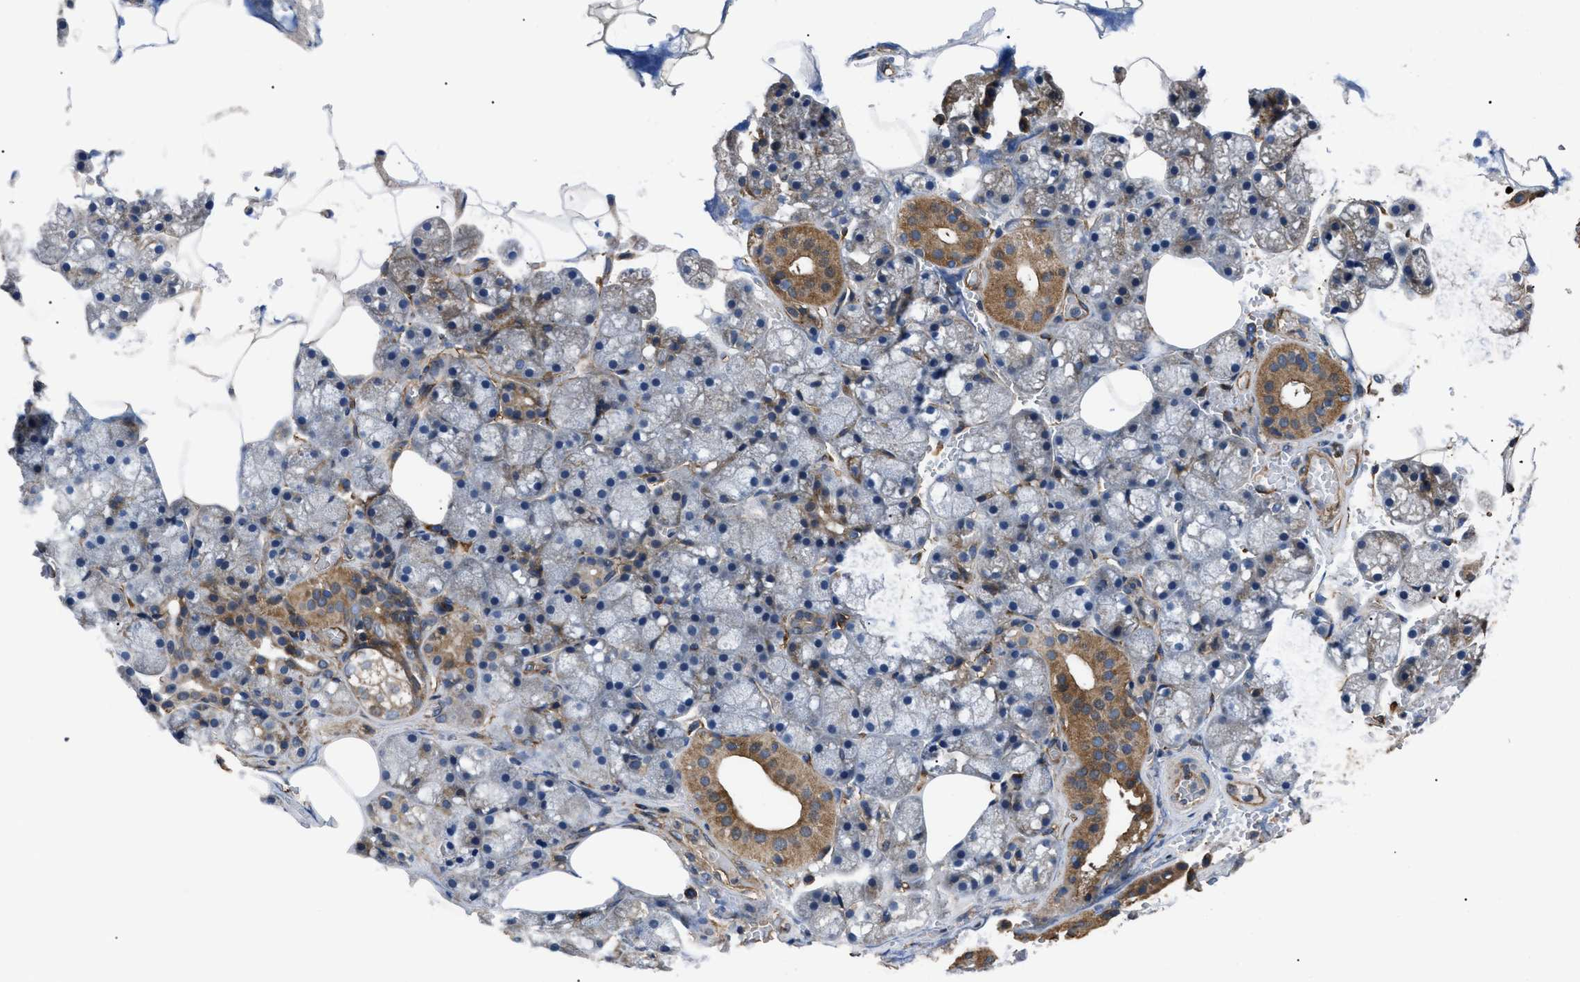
{"staining": {"intensity": "moderate", "quantity": "25%-75%", "location": "cytoplasmic/membranous"}, "tissue": "salivary gland", "cell_type": "Glandular cells", "image_type": "normal", "snomed": [{"axis": "morphology", "description": "Normal tissue, NOS"}, {"axis": "topography", "description": "Salivary gland"}], "caption": "Salivary gland stained with DAB (3,3'-diaminobenzidine) immunohistochemistry demonstrates medium levels of moderate cytoplasmic/membranous expression in about 25%-75% of glandular cells. (DAB (3,3'-diaminobenzidine) IHC, brown staining for protein, blue staining for nuclei).", "gene": "NT5E", "patient": {"sex": "male", "age": 62}}